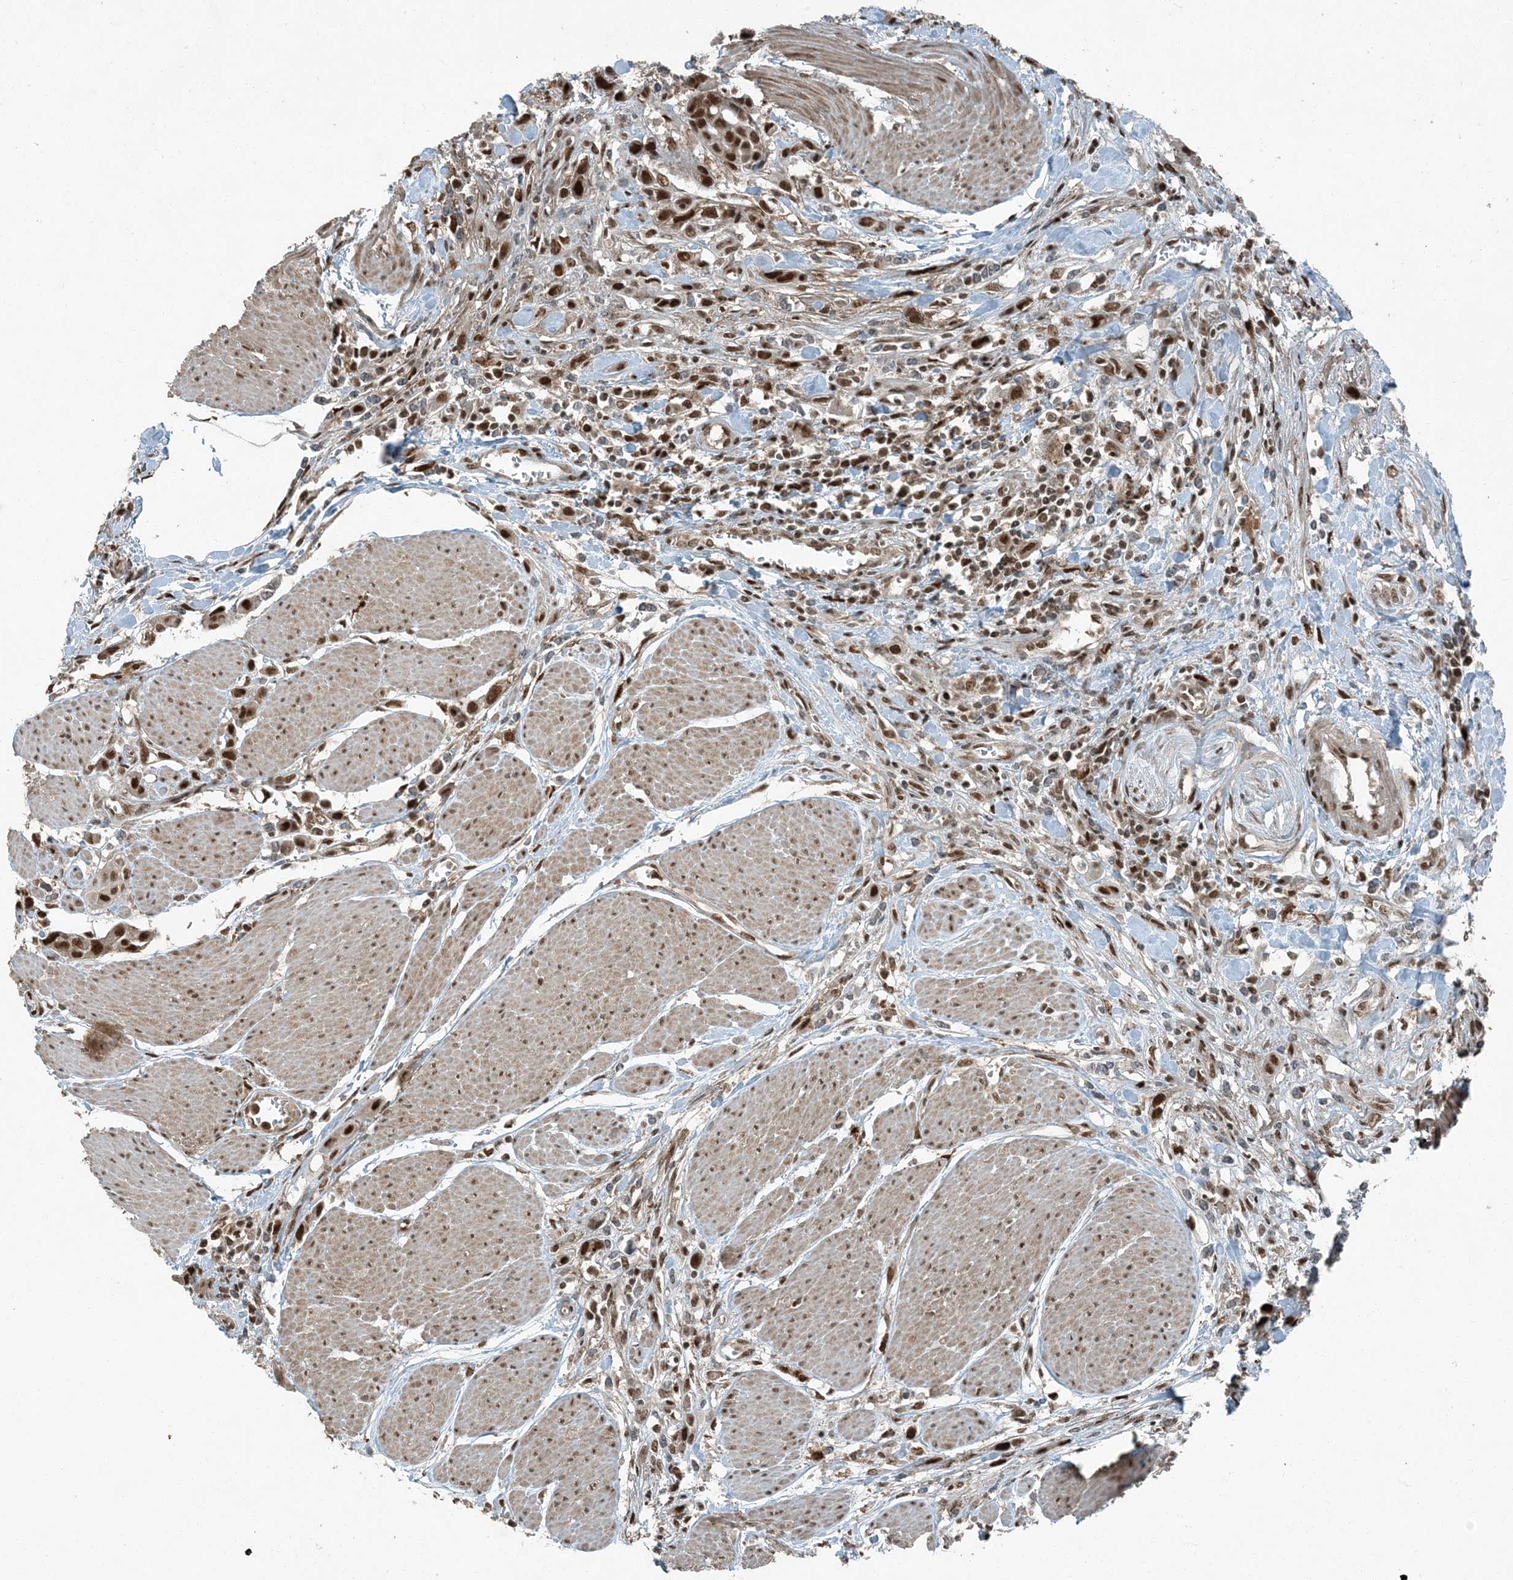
{"staining": {"intensity": "strong", "quantity": ">75%", "location": "nuclear"}, "tissue": "urothelial cancer", "cell_type": "Tumor cells", "image_type": "cancer", "snomed": [{"axis": "morphology", "description": "Urothelial carcinoma, High grade"}, {"axis": "topography", "description": "Urinary bladder"}], "caption": "Tumor cells reveal high levels of strong nuclear staining in about >75% of cells in human high-grade urothelial carcinoma.", "gene": "TRAPPC12", "patient": {"sex": "male", "age": 50}}